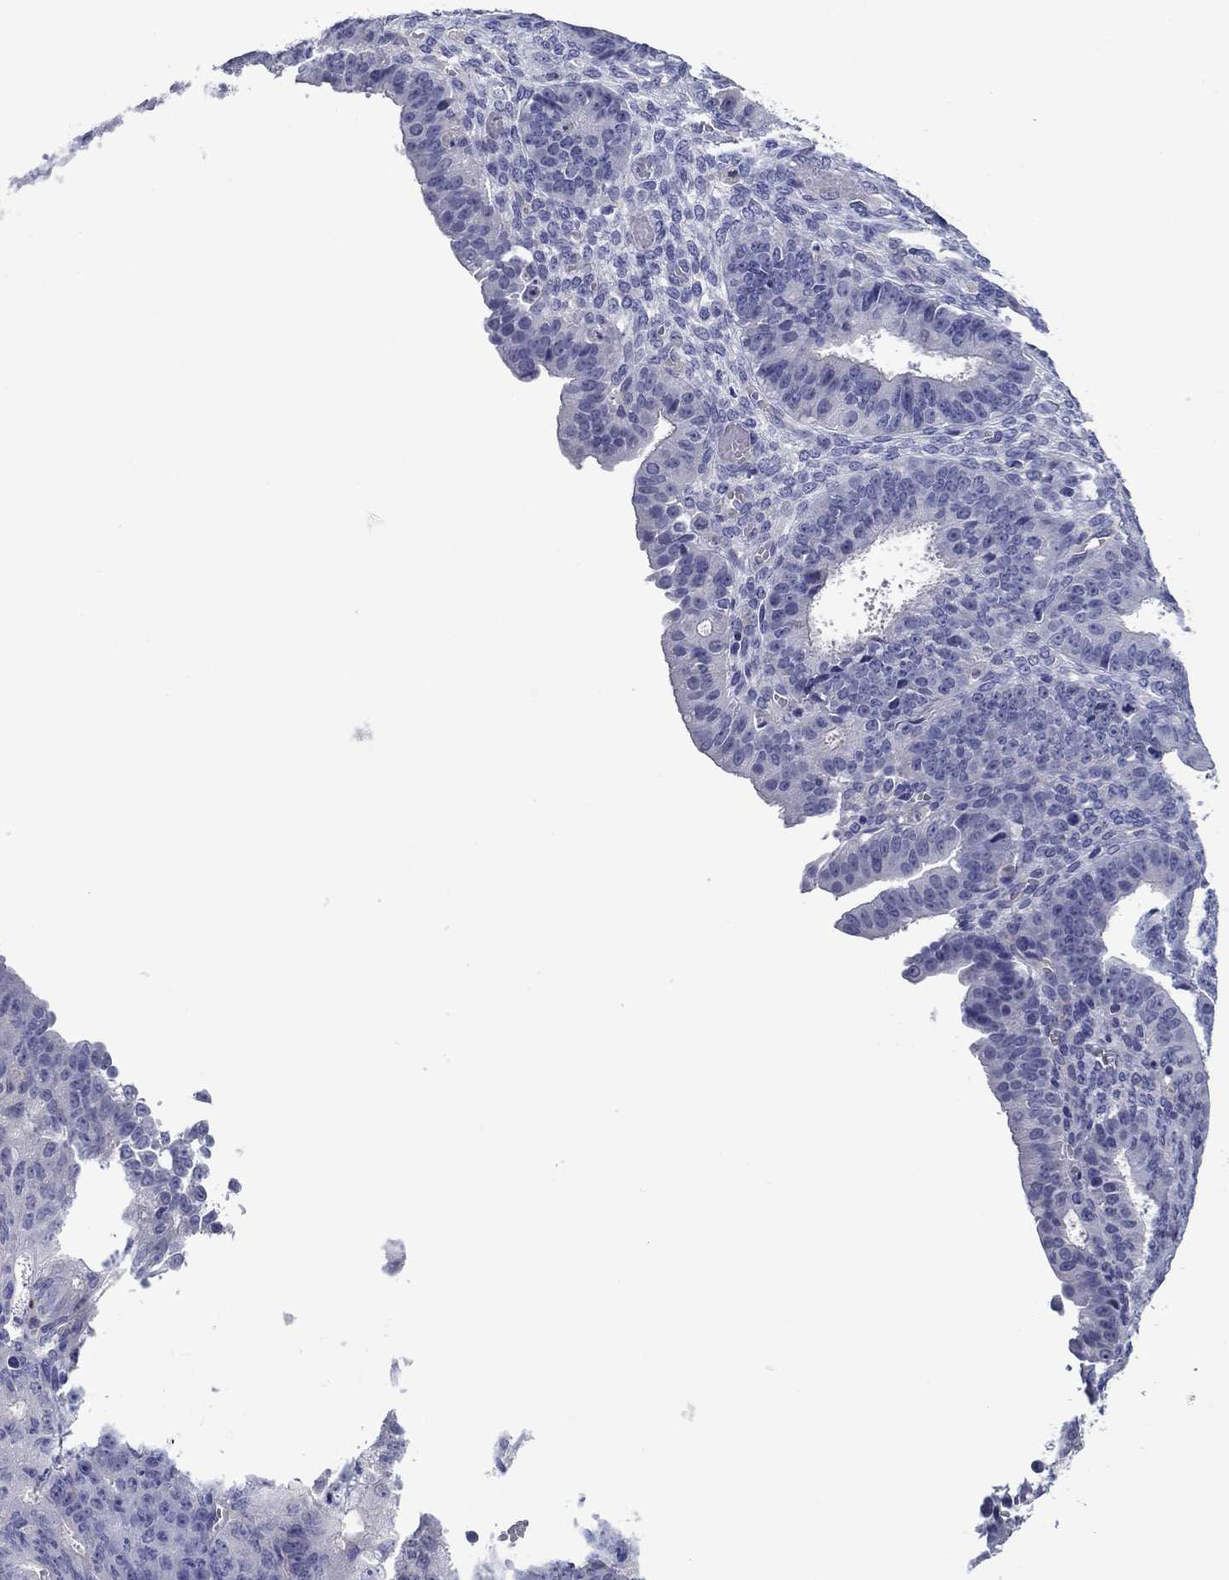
{"staining": {"intensity": "negative", "quantity": "none", "location": "none"}, "tissue": "ovarian cancer", "cell_type": "Tumor cells", "image_type": "cancer", "snomed": [{"axis": "morphology", "description": "Carcinoma, endometroid"}, {"axis": "topography", "description": "Ovary"}], "caption": "This is a micrograph of immunohistochemistry staining of endometroid carcinoma (ovarian), which shows no expression in tumor cells.", "gene": "CNDP1", "patient": {"sex": "female", "age": 42}}